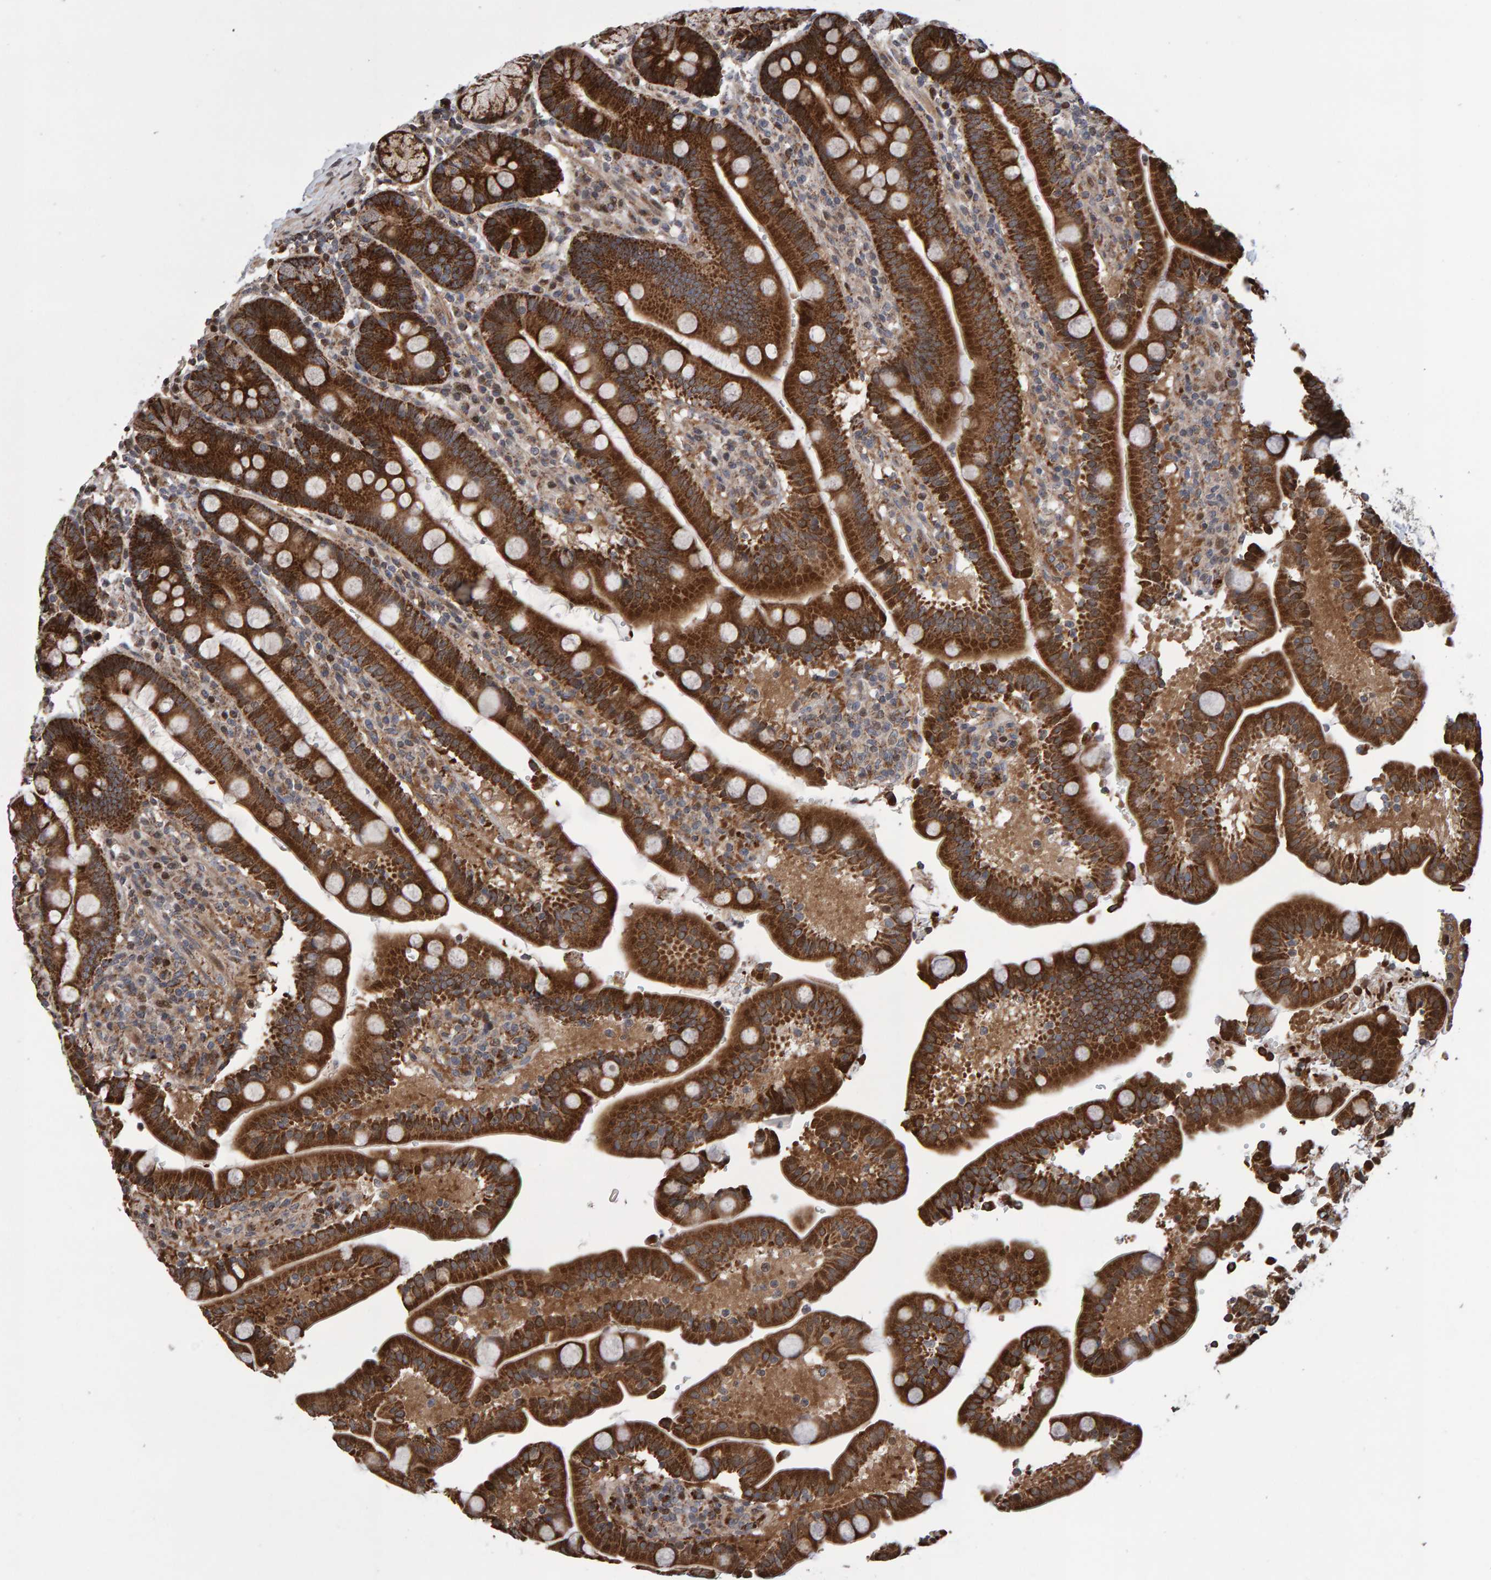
{"staining": {"intensity": "strong", "quantity": ">75%", "location": "cytoplasmic/membranous"}, "tissue": "duodenum", "cell_type": "Glandular cells", "image_type": "normal", "snomed": [{"axis": "morphology", "description": "Normal tissue, NOS"}, {"axis": "topography", "description": "Small intestine, NOS"}], "caption": "Duodenum stained with DAB IHC demonstrates high levels of strong cytoplasmic/membranous staining in about >75% of glandular cells. The staining was performed using DAB (3,3'-diaminobenzidine) to visualize the protein expression in brown, while the nuclei were stained in blue with hematoxylin (Magnification: 20x).", "gene": "PECR", "patient": {"sex": "female", "age": 71}}